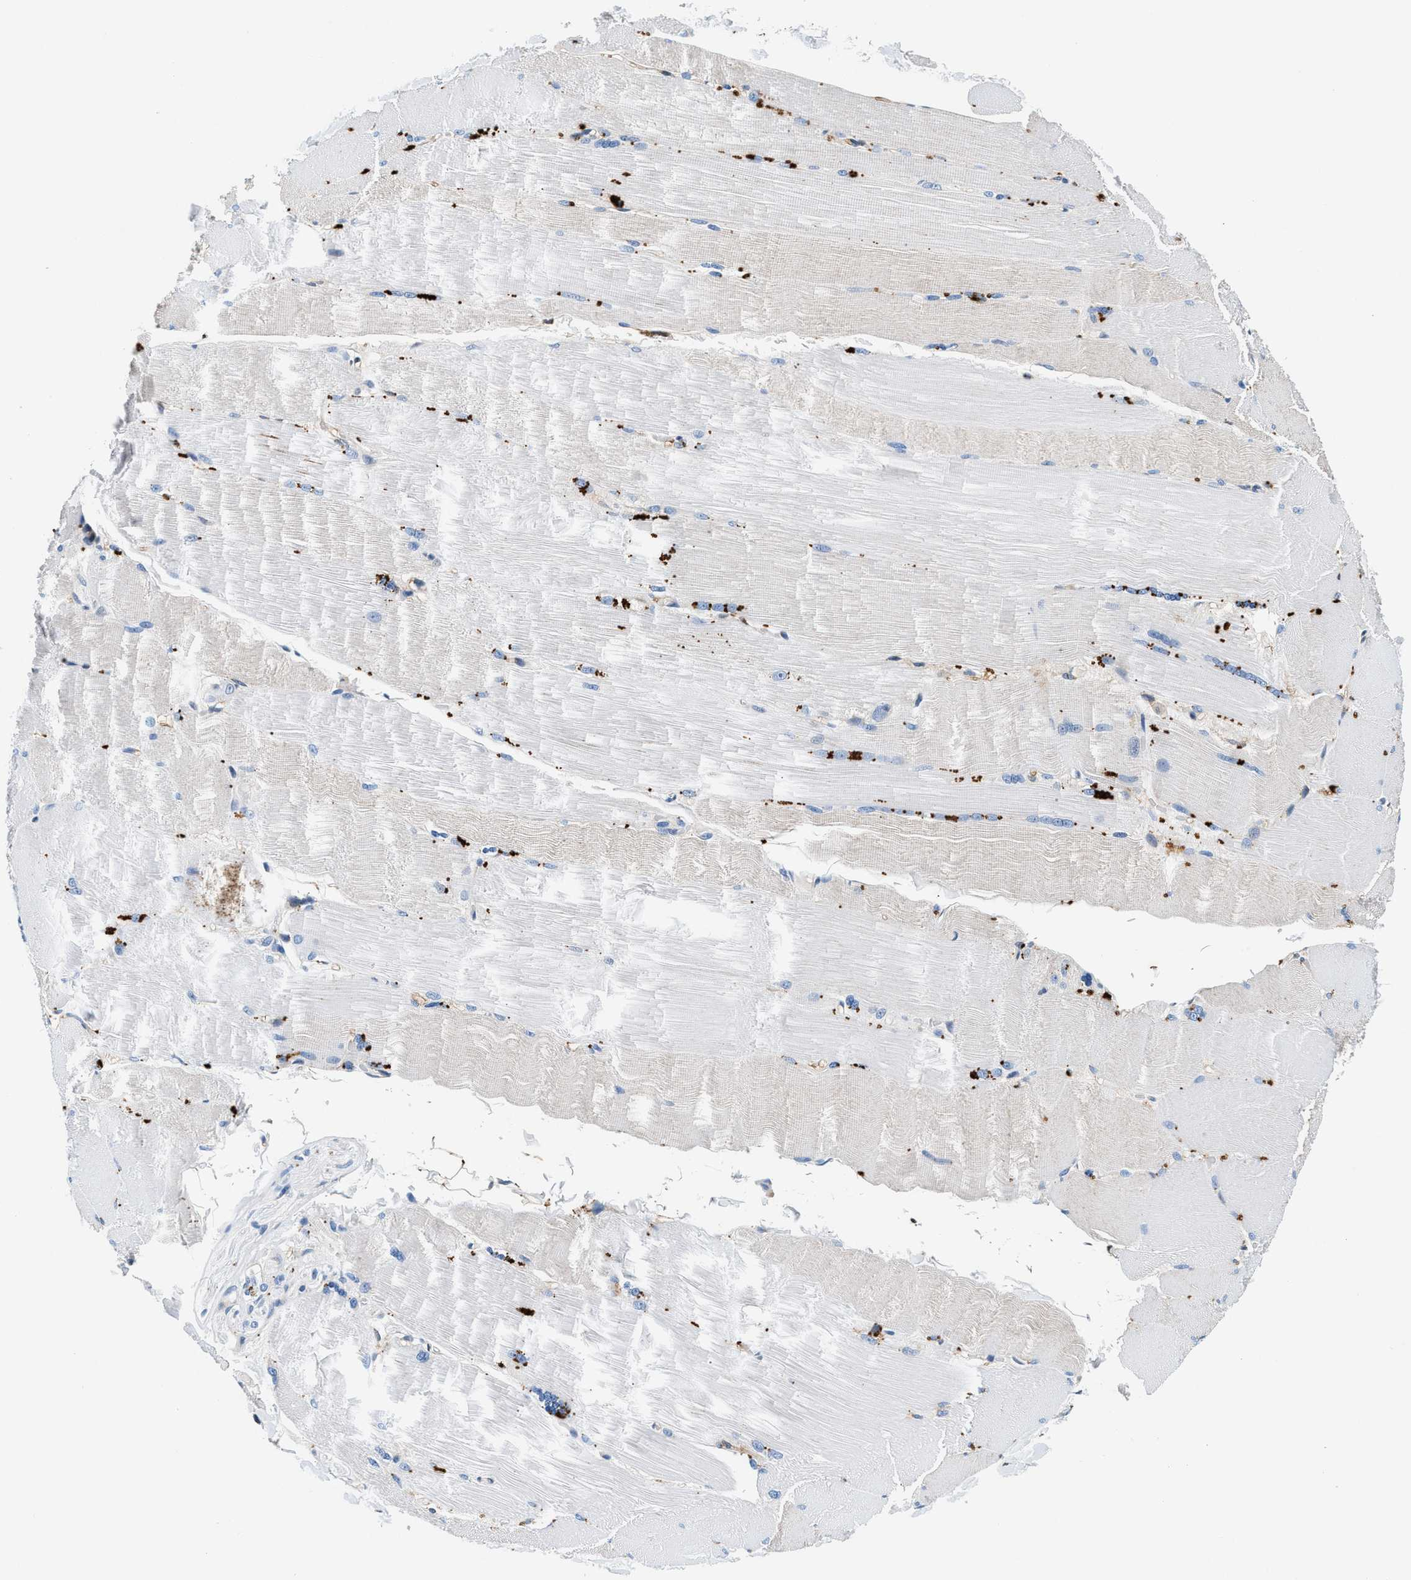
{"staining": {"intensity": "negative", "quantity": "none", "location": "none"}, "tissue": "skeletal muscle", "cell_type": "Myocytes", "image_type": "normal", "snomed": [{"axis": "morphology", "description": "Normal tissue, NOS"}, {"axis": "topography", "description": "Skin"}, {"axis": "topography", "description": "Skeletal muscle"}], "caption": "Protein analysis of benign skeletal muscle shows no significant expression in myocytes. (DAB immunohistochemistry (IHC) with hematoxylin counter stain).", "gene": "SLFN11", "patient": {"sex": "male", "age": 83}}